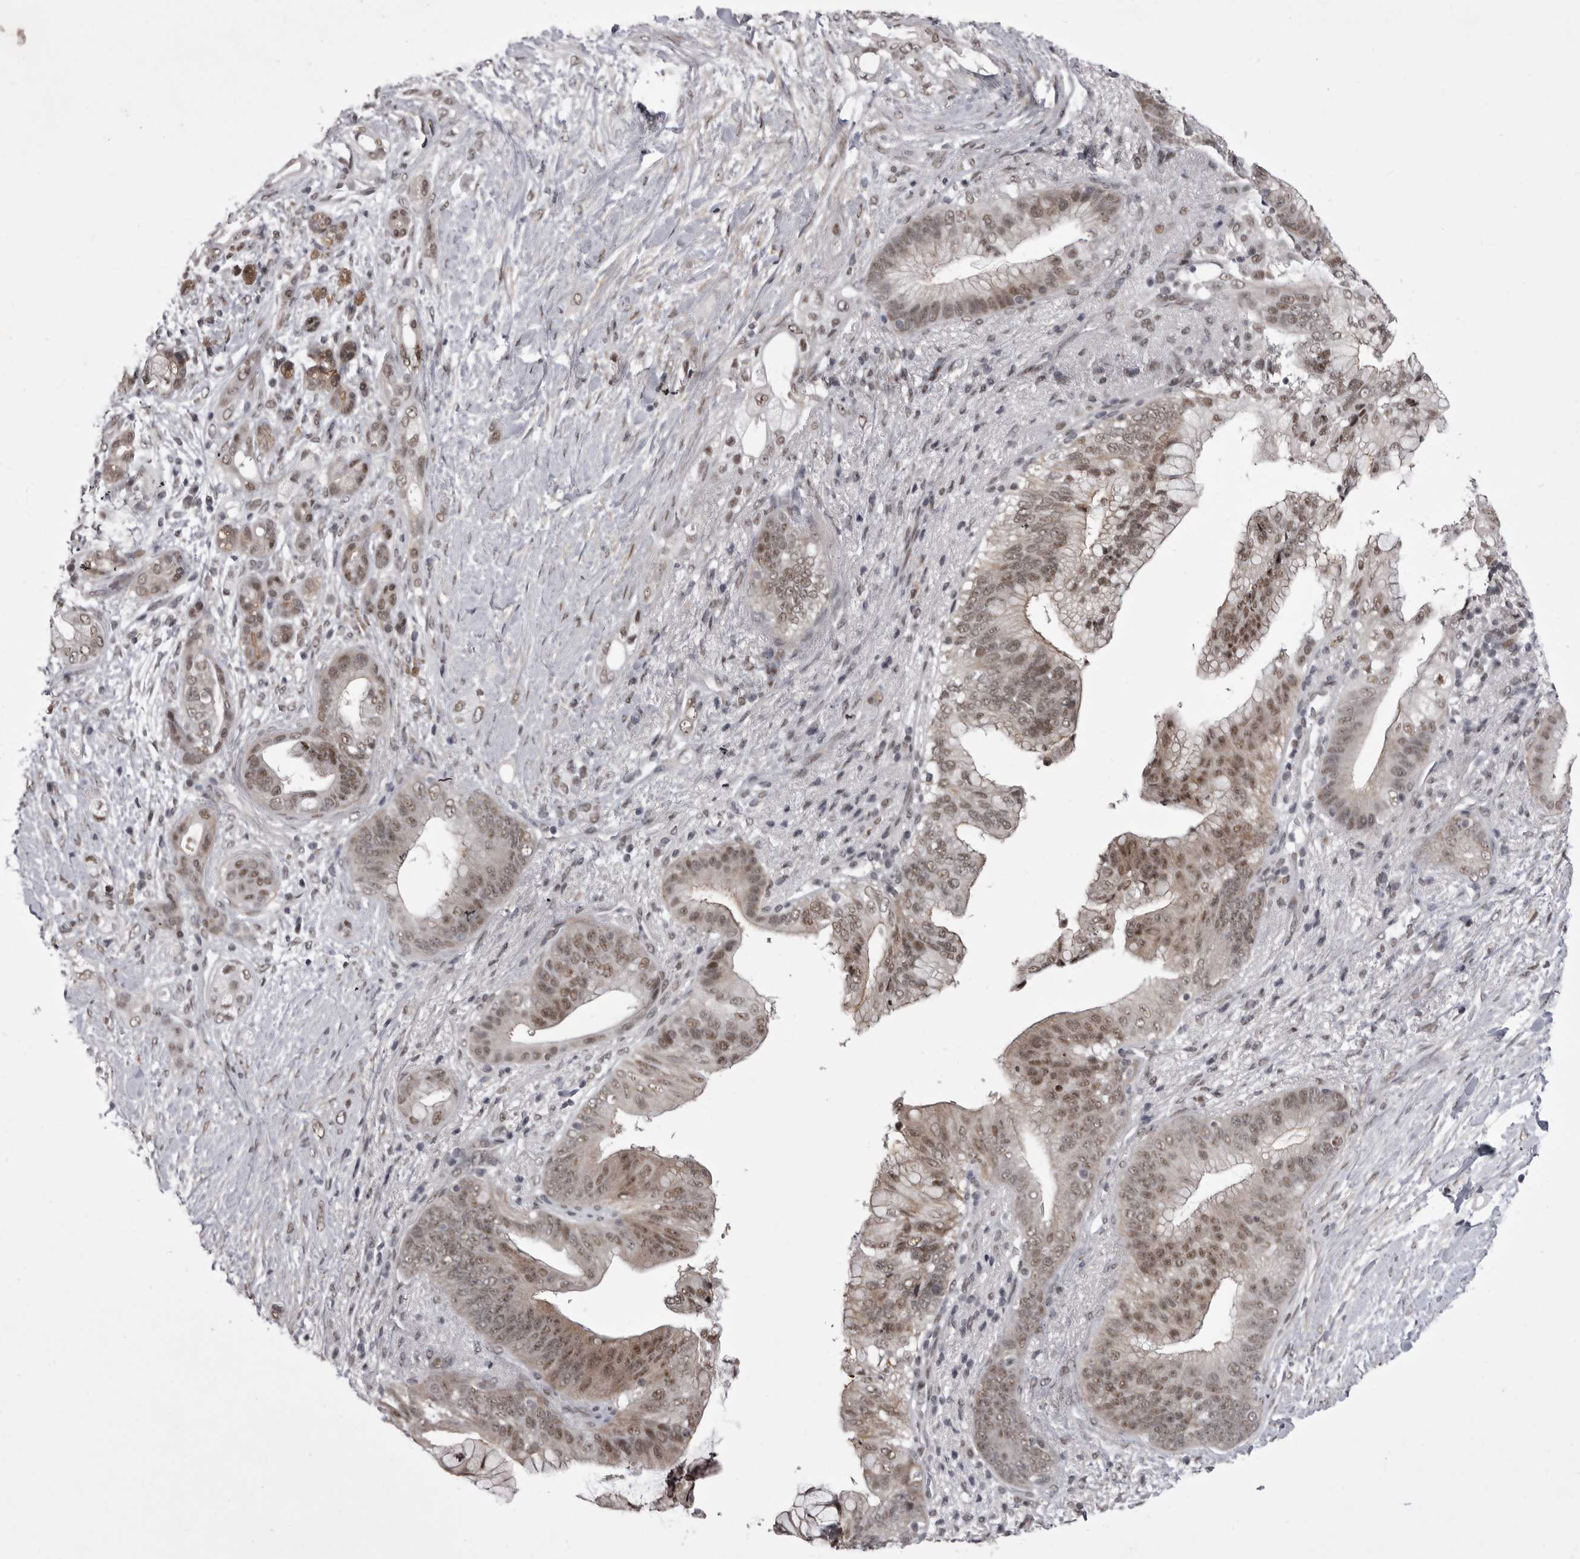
{"staining": {"intensity": "moderate", "quantity": "25%-75%", "location": "nuclear"}, "tissue": "pancreatic cancer", "cell_type": "Tumor cells", "image_type": "cancer", "snomed": [{"axis": "morphology", "description": "Adenocarcinoma, NOS"}, {"axis": "topography", "description": "Pancreas"}], "caption": "Tumor cells demonstrate moderate nuclear staining in about 25%-75% of cells in pancreatic cancer (adenocarcinoma).", "gene": "PRPF3", "patient": {"sex": "male", "age": 53}}